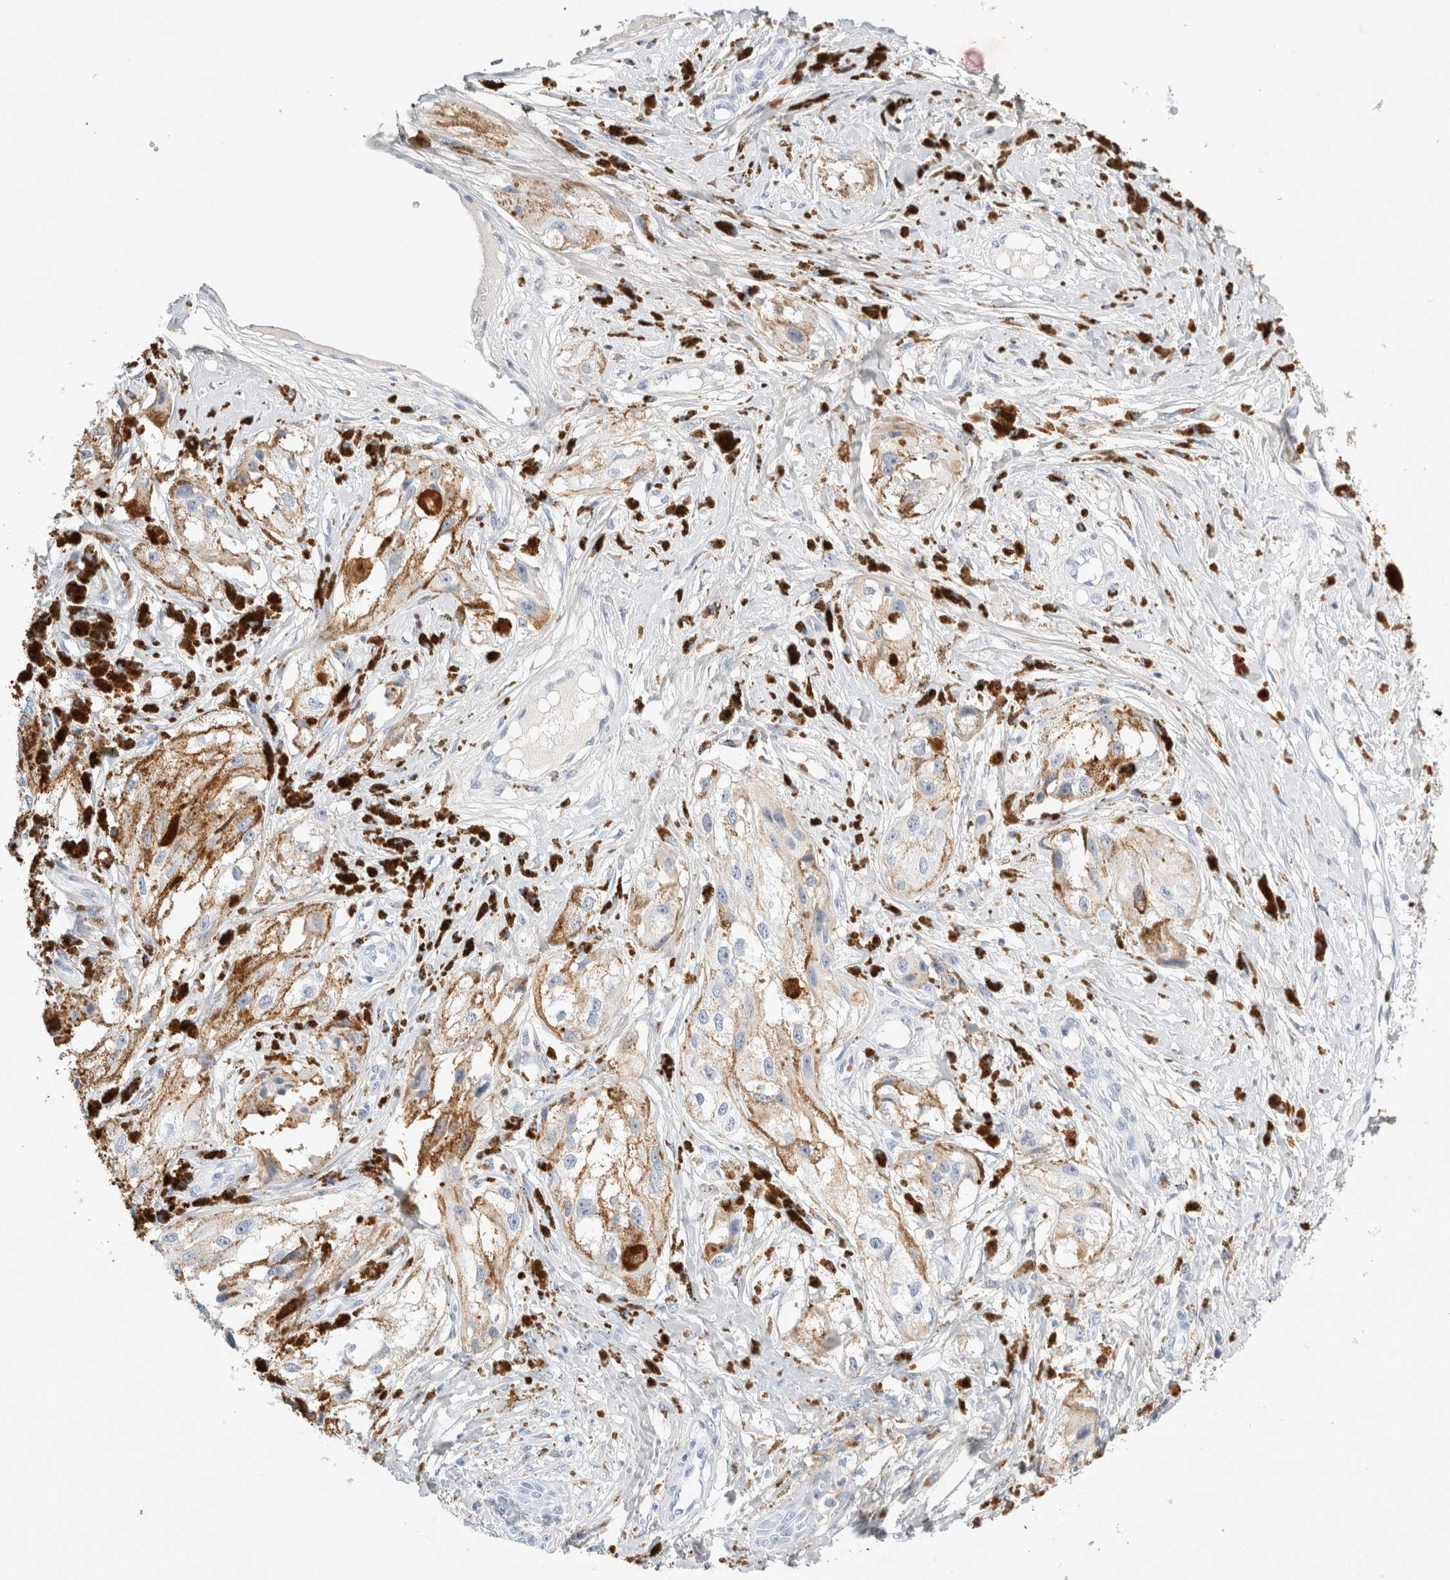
{"staining": {"intensity": "negative", "quantity": "none", "location": "none"}, "tissue": "melanoma", "cell_type": "Tumor cells", "image_type": "cancer", "snomed": [{"axis": "morphology", "description": "Malignant melanoma, NOS"}, {"axis": "topography", "description": "Skin"}], "caption": "Tumor cells are negative for brown protein staining in malignant melanoma.", "gene": "FGL2", "patient": {"sex": "male", "age": 88}}